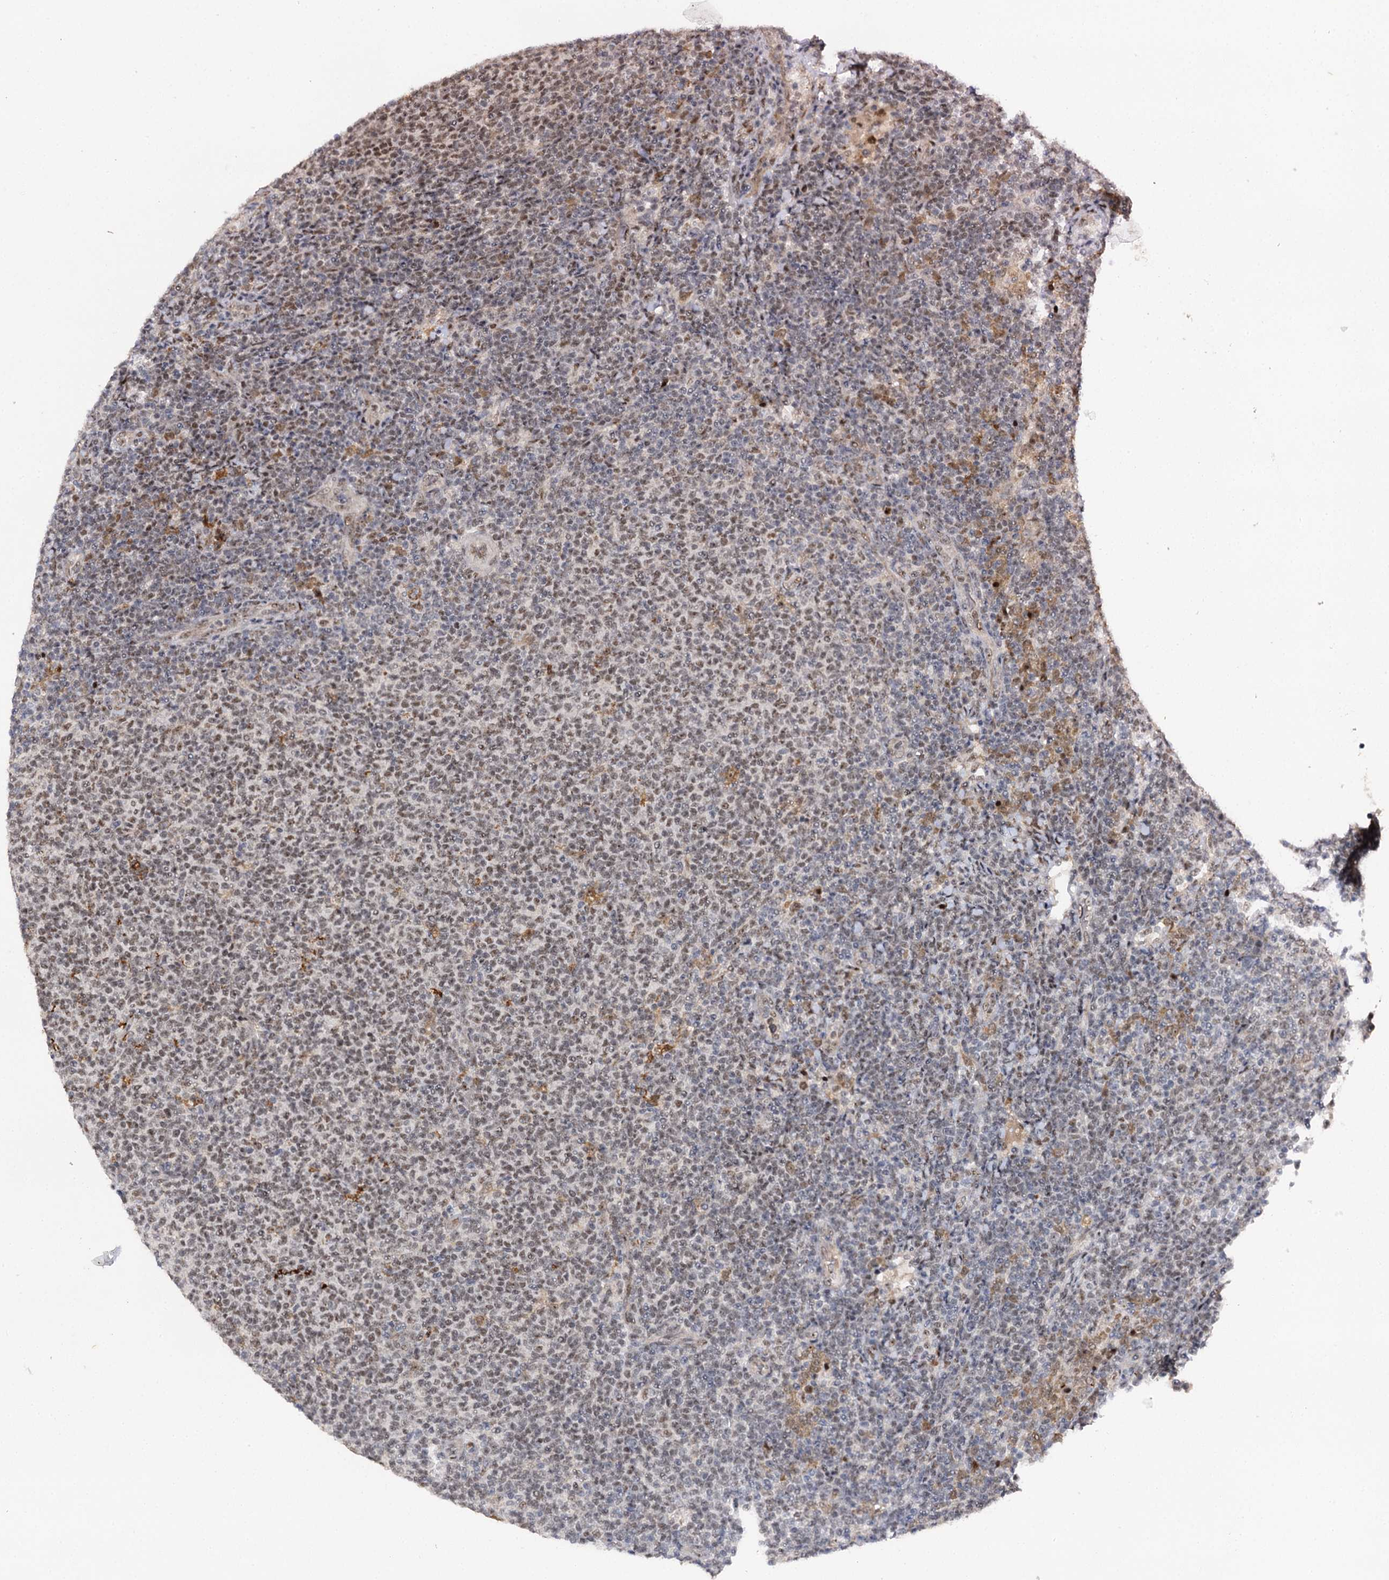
{"staining": {"intensity": "weak", "quantity": ">75%", "location": "nuclear"}, "tissue": "lymphoma", "cell_type": "Tumor cells", "image_type": "cancer", "snomed": [{"axis": "morphology", "description": "Malignant lymphoma, non-Hodgkin's type, Low grade"}, {"axis": "topography", "description": "Lymph node"}], "caption": "Brown immunohistochemical staining in malignant lymphoma, non-Hodgkin's type (low-grade) shows weak nuclear positivity in about >75% of tumor cells.", "gene": "BUD13", "patient": {"sex": "male", "age": 66}}